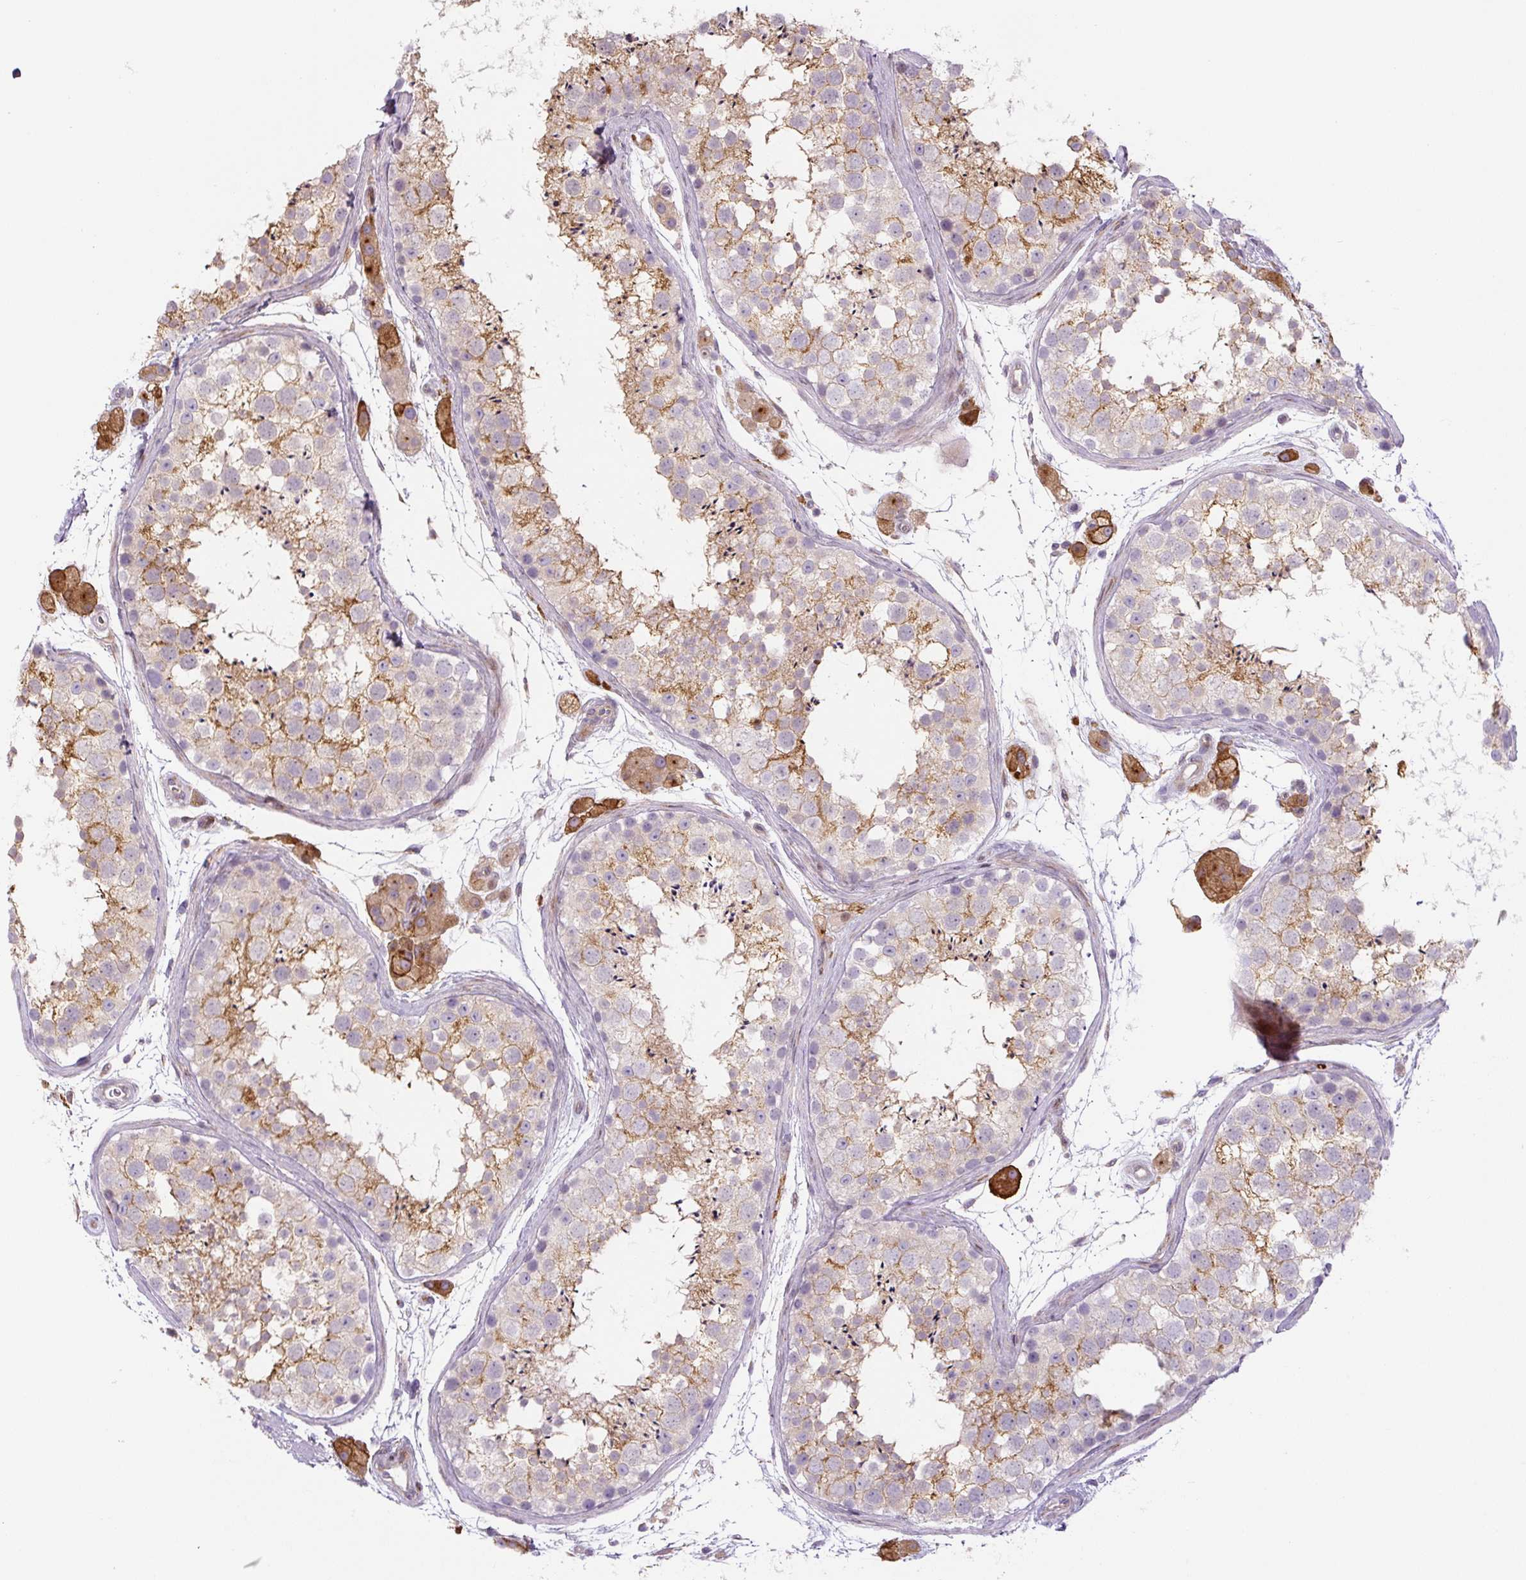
{"staining": {"intensity": "moderate", "quantity": "25%-75%", "location": "cytoplasmic/membranous"}, "tissue": "testis", "cell_type": "Cells in seminiferous ducts", "image_type": "normal", "snomed": [{"axis": "morphology", "description": "Normal tissue, NOS"}, {"axis": "topography", "description": "Testis"}], "caption": "The histopathology image shows a brown stain indicating the presence of a protein in the cytoplasmic/membranous of cells in seminiferous ducts in testis. The staining is performed using DAB (3,3'-diaminobenzidine) brown chromogen to label protein expression. The nuclei are counter-stained blue using hematoxylin.", "gene": "DISP3", "patient": {"sex": "male", "age": 41}}